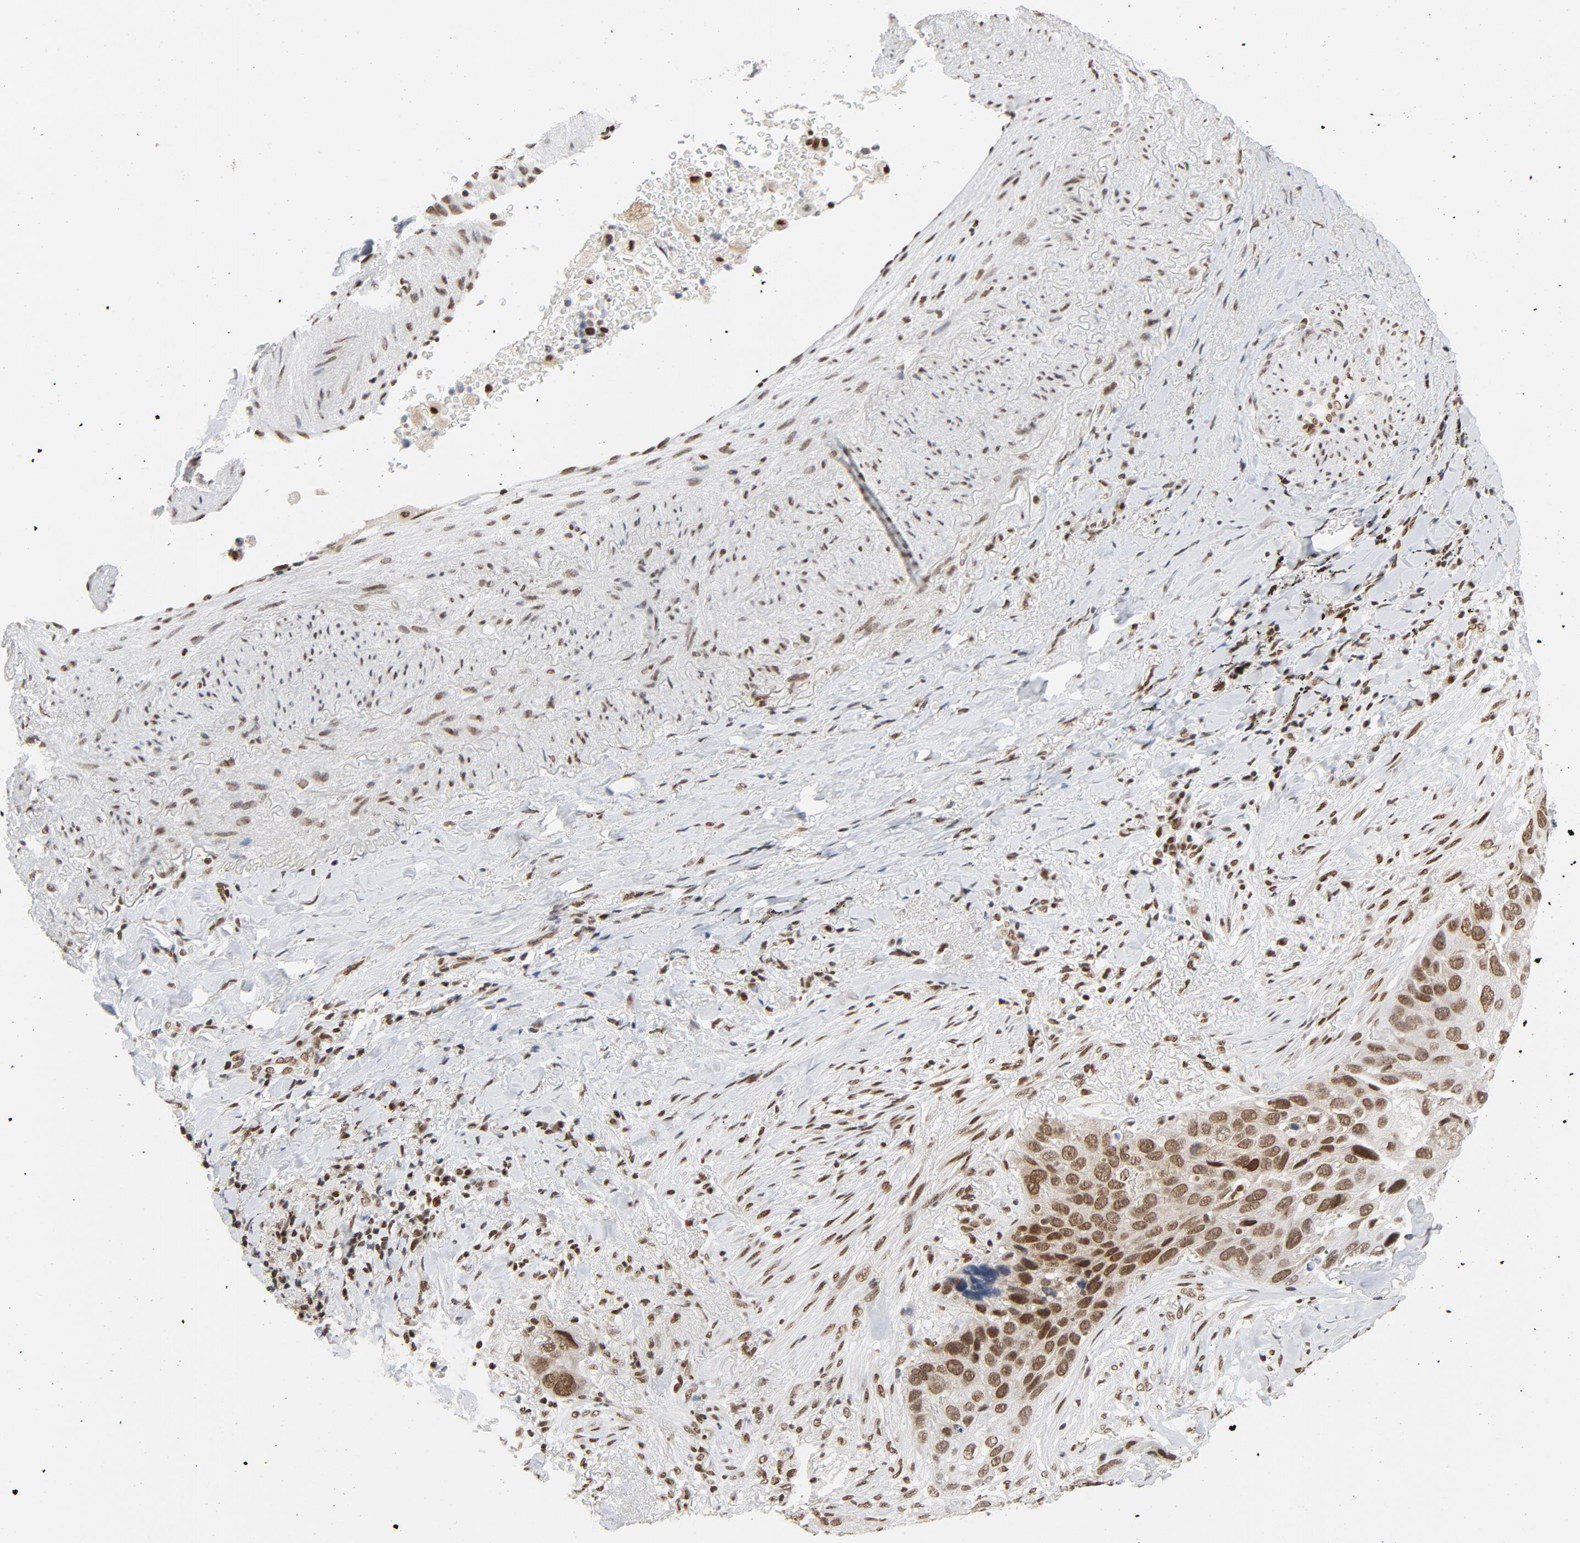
{"staining": {"intensity": "moderate", "quantity": ">75%", "location": "nuclear"}, "tissue": "lung cancer", "cell_type": "Tumor cells", "image_type": "cancer", "snomed": [{"axis": "morphology", "description": "Squamous cell carcinoma, NOS"}, {"axis": "topography", "description": "Lung"}], "caption": "A photomicrograph of human lung squamous cell carcinoma stained for a protein exhibits moderate nuclear brown staining in tumor cells.", "gene": "ERCC1", "patient": {"sex": "male", "age": 54}}